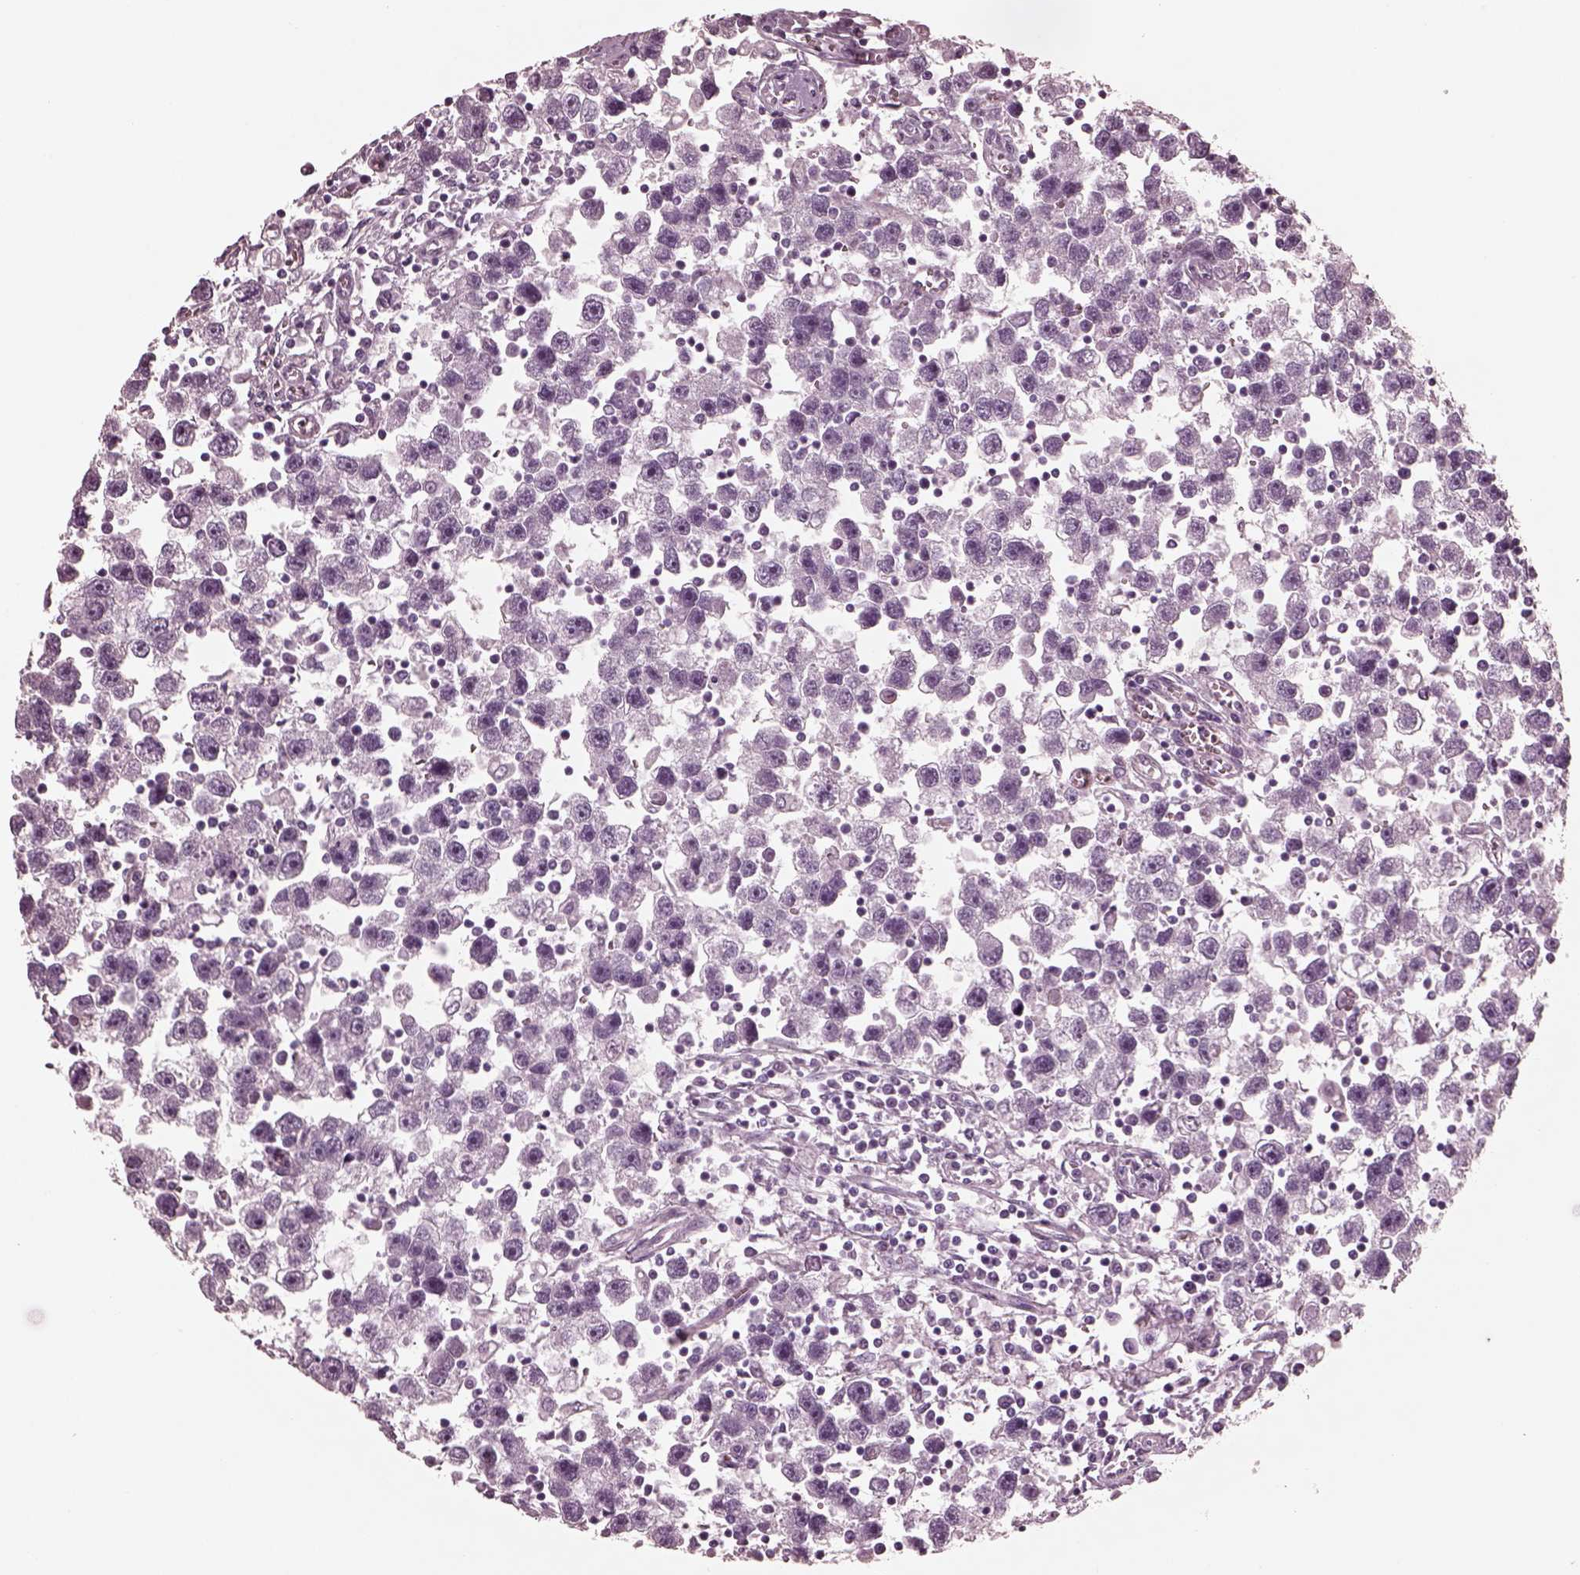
{"staining": {"intensity": "negative", "quantity": "none", "location": "none"}, "tissue": "testis cancer", "cell_type": "Tumor cells", "image_type": "cancer", "snomed": [{"axis": "morphology", "description": "Seminoma, NOS"}, {"axis": "topography", "description": "Testis"}], "caption": "The photomicrograph reveals no staining of tumor cells in testis cancer. (DAB (3,3'-diaminobenzidine) immunohistochemistry visualized using brightfield microscopy, high magnification).", "gene": "CGA", "patient": {"sex": "male", "age": 30}}